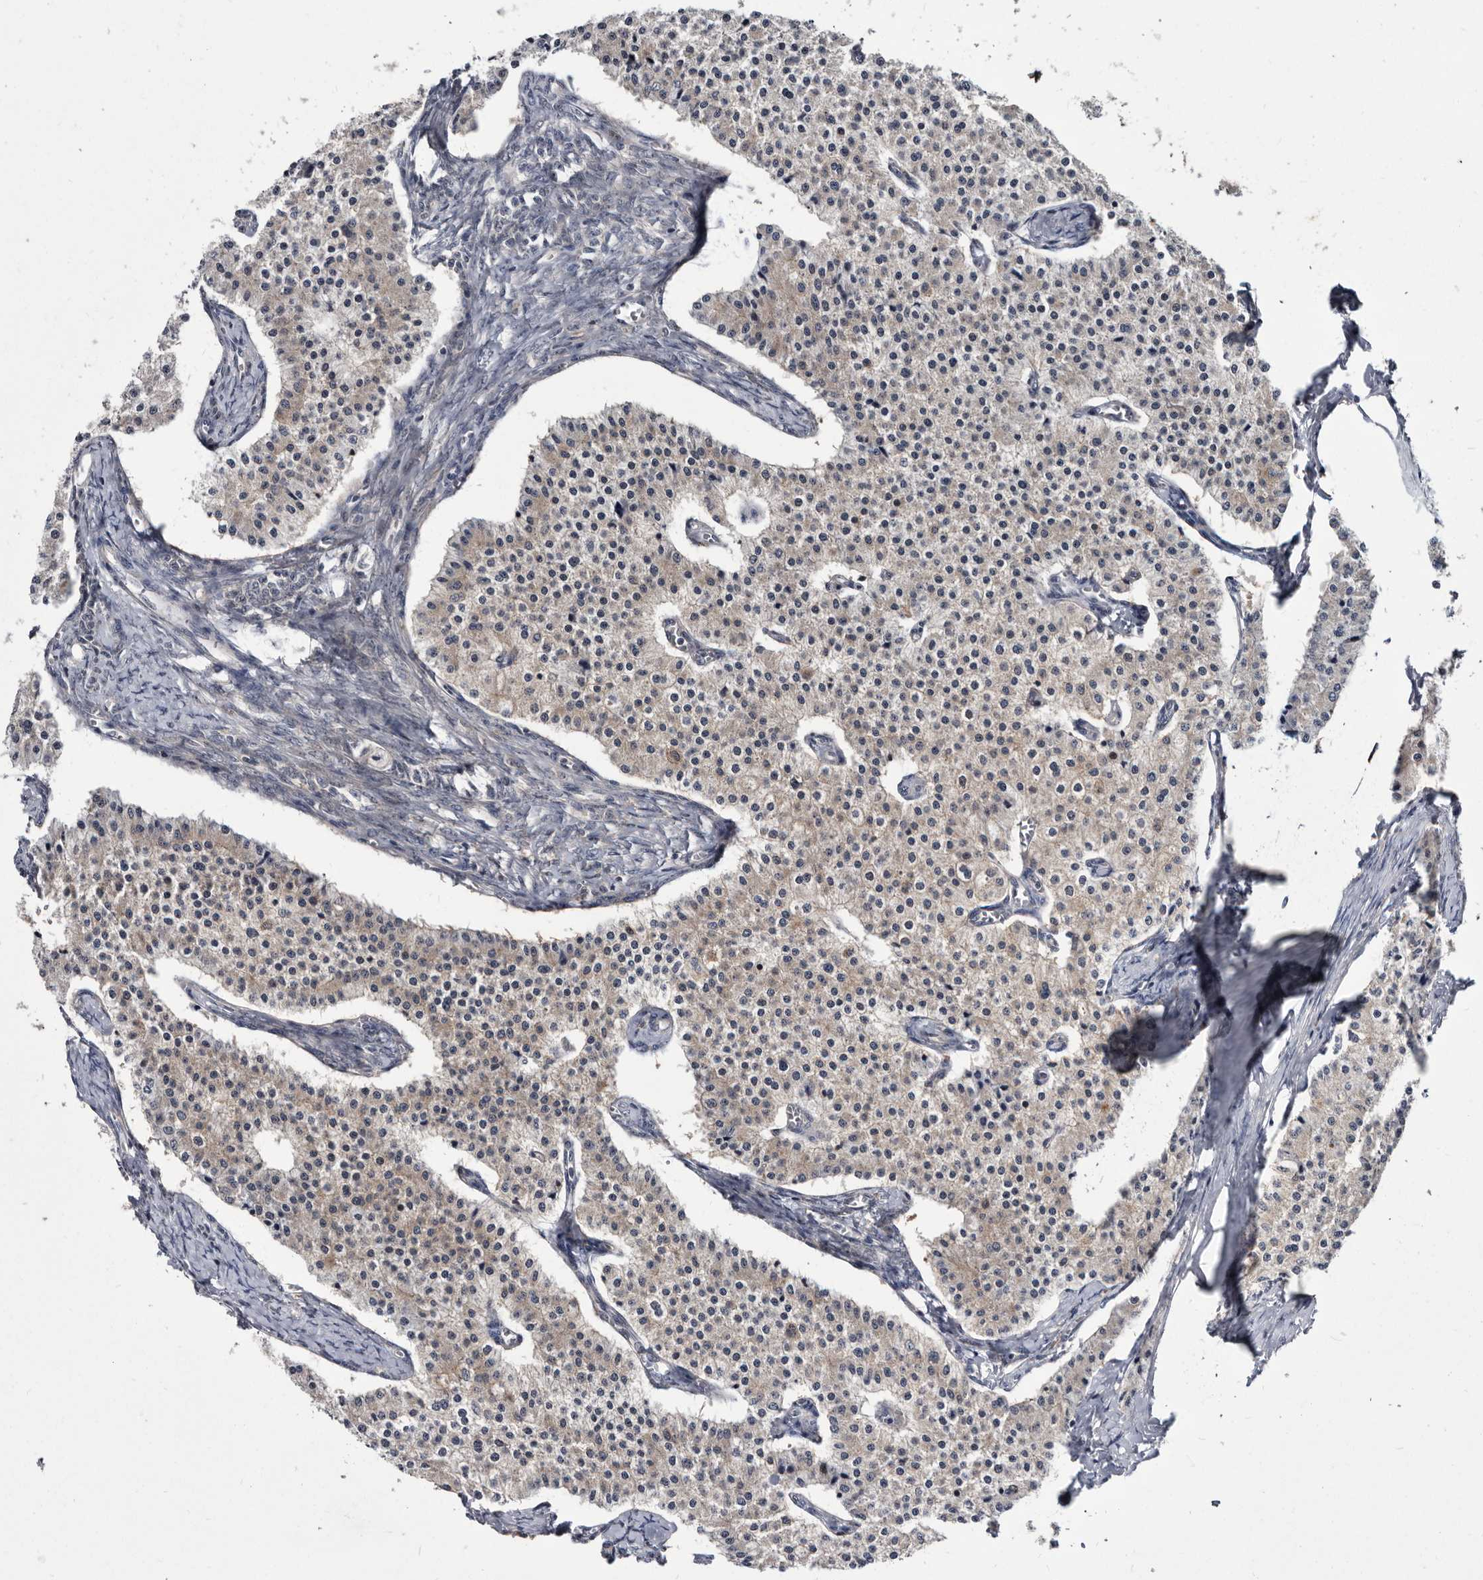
{"staining": {"intensity": "weak", "quantity": "25%-75%", "location": "cytoplasmic/membranous"}, "tissue": "carcinoid", "cell_type": "Tumor cells", "image_type": "cancer", "snomed": [{"axis": "morphology", "description": "Carcinoid, malignant, NOS"}, {"axis": "topography", "description": "Colon"}], "caption": "About 25%-75% of tumor cells in carcinoid display weak cytoplasmic/membranous protein staining as visualized by brown immunohistochemical staining.", "gene": "ABCF2", "patient": {"sex": "female", "age": 52}}